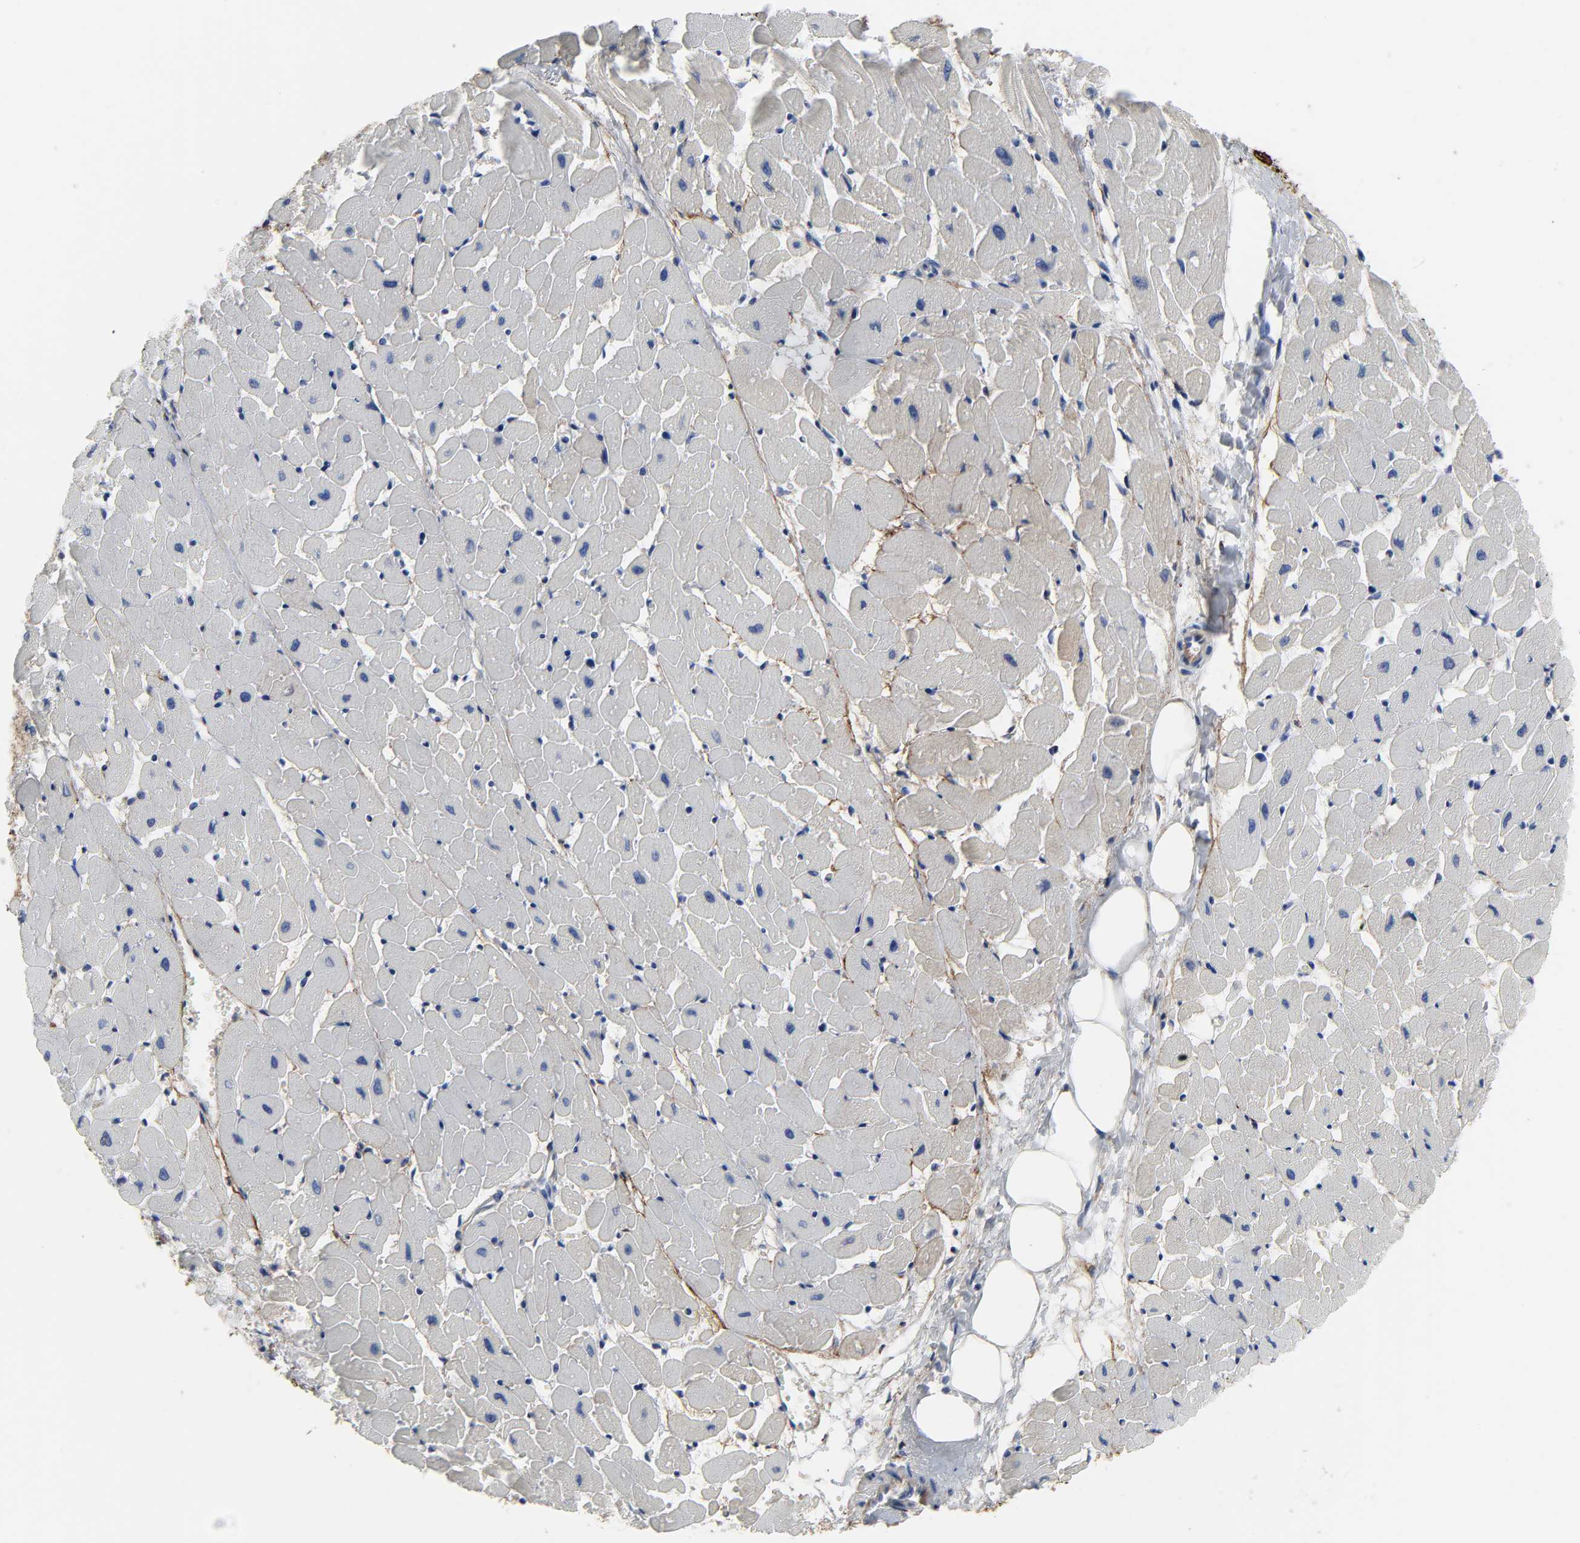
{"staining": {"intensity": "moderate", "quantity": "25%-75%", "location": "cytoplasmic/membranous"}, "tissue": "heart muscle", "cell_type": "Cardiomyocytes", "image_type": "normal", "snomed": [{"axis": "morphology", "description": "Normal tissue, NOS"}, {"axis": "topography", "description": "Heart"}], "caption": "Cardiomyocytes show medium levels of moderate cytoplasmic/membranous staining in about 25%-75% of cells in normal heart muscle.", "gene": "FBLN1", "patient": {"sex": "female", "age": 19}}